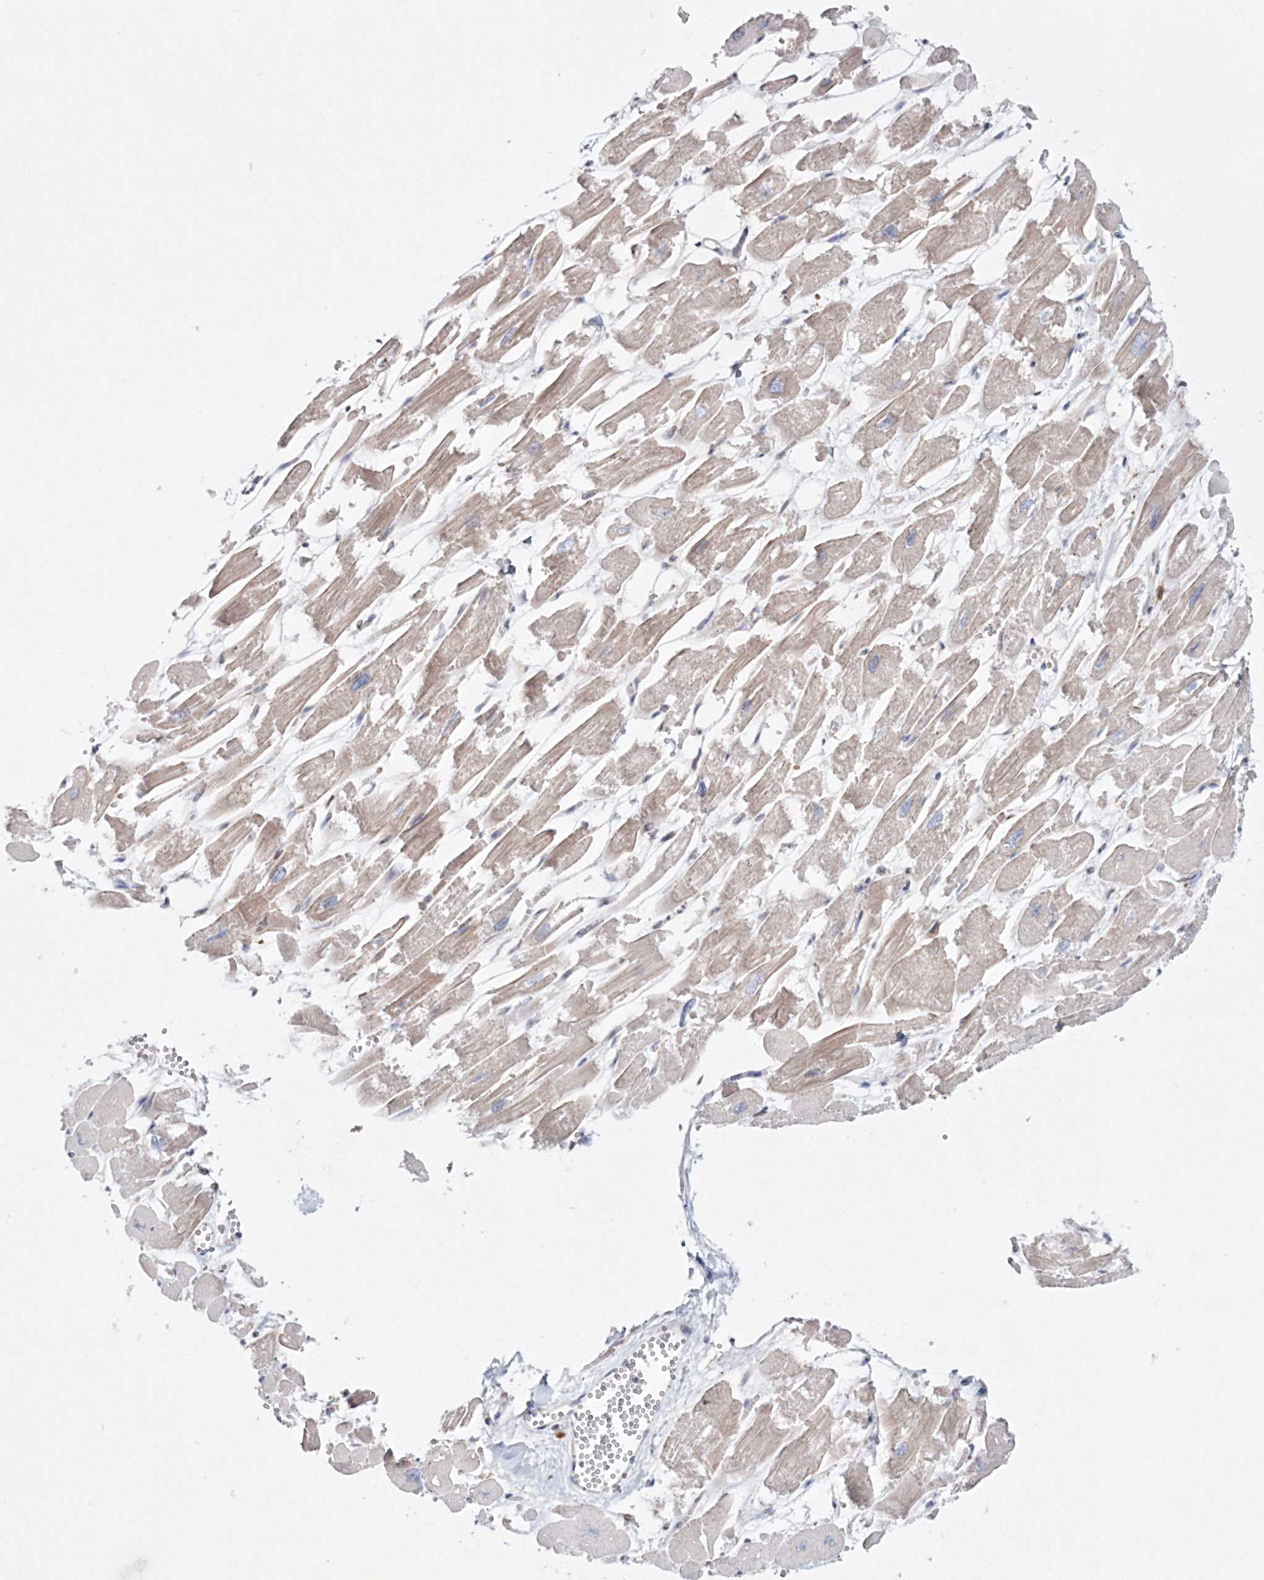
{"staining": {"intensity": "strong", "quantity": "<25%", "location": "cytoplasmic/membranous"}, "tissue": "heart muscle", "cell_type": "Cardiomyocytes", "image_type": "normal", "snomed": [{"axis": "morphology", "description": "Normal tissue, NOS"}, {"axis": "topography", "description": "Heart"}], "caption": "The image demonstrates immunohistochemical staining of benign heart muscle. There is strong cytoplasmic/membranous staining is seen in about <25% of cardiomyocytes.", "gene": "ARCN1", "patient": {"sex": "male", "age": 54}}